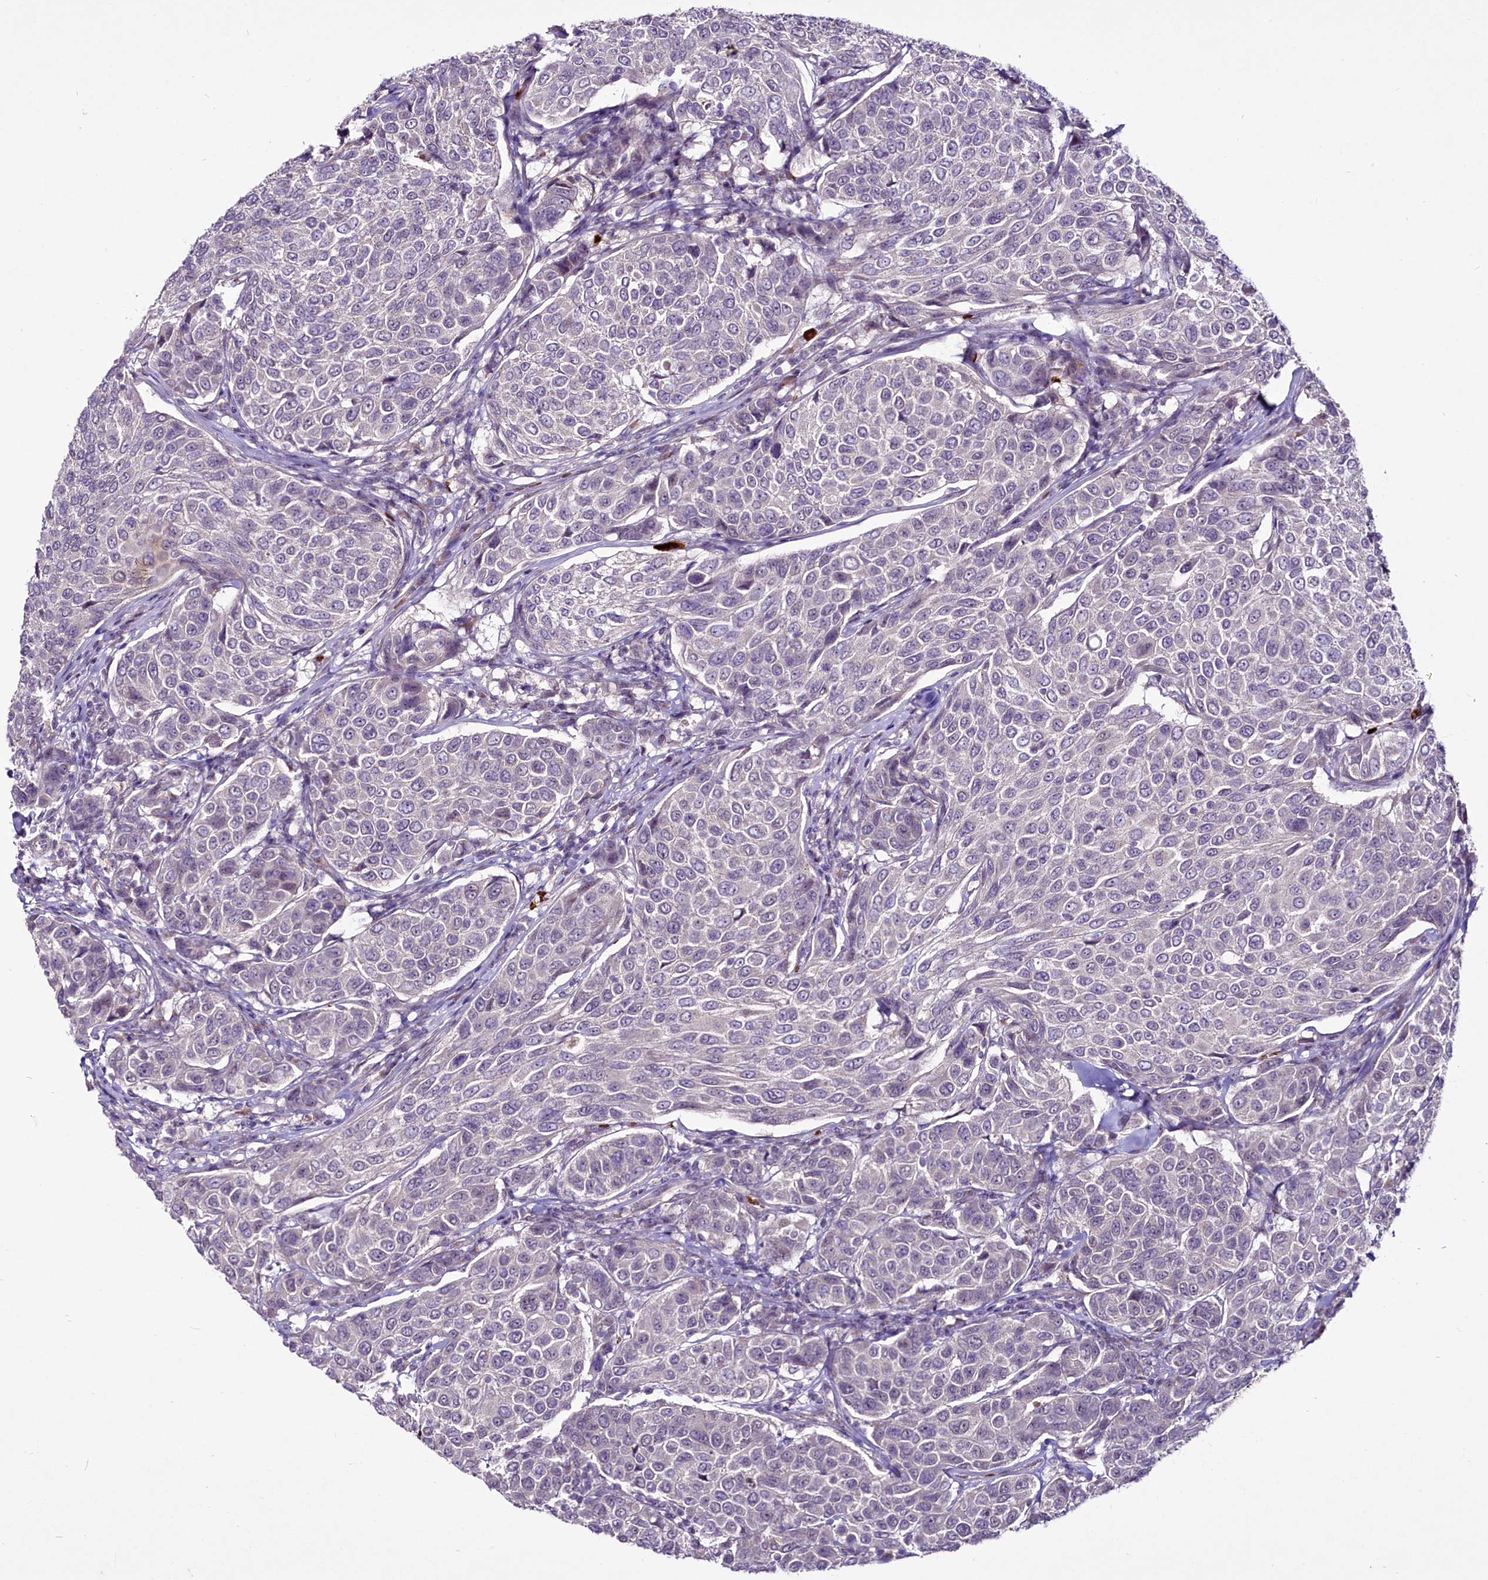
{"staining": {"intensity": "negative", "quantity": "none", "location": "none"}, "tissue": "breast cancer", "cell_type": "Tumor cells", "image_type": "cancer", "snomed": [{"axis": "morphology", "description": "Duct carcinoma"}, {"axis": "topography", "description": "Breast"}], "caption": "The histopathology image reveals no significant staining in tumor cells of breast cancer (intraductal carcinoma).", "gene": "SUSD3", "patient": {"sex": "female", "age": 55}}